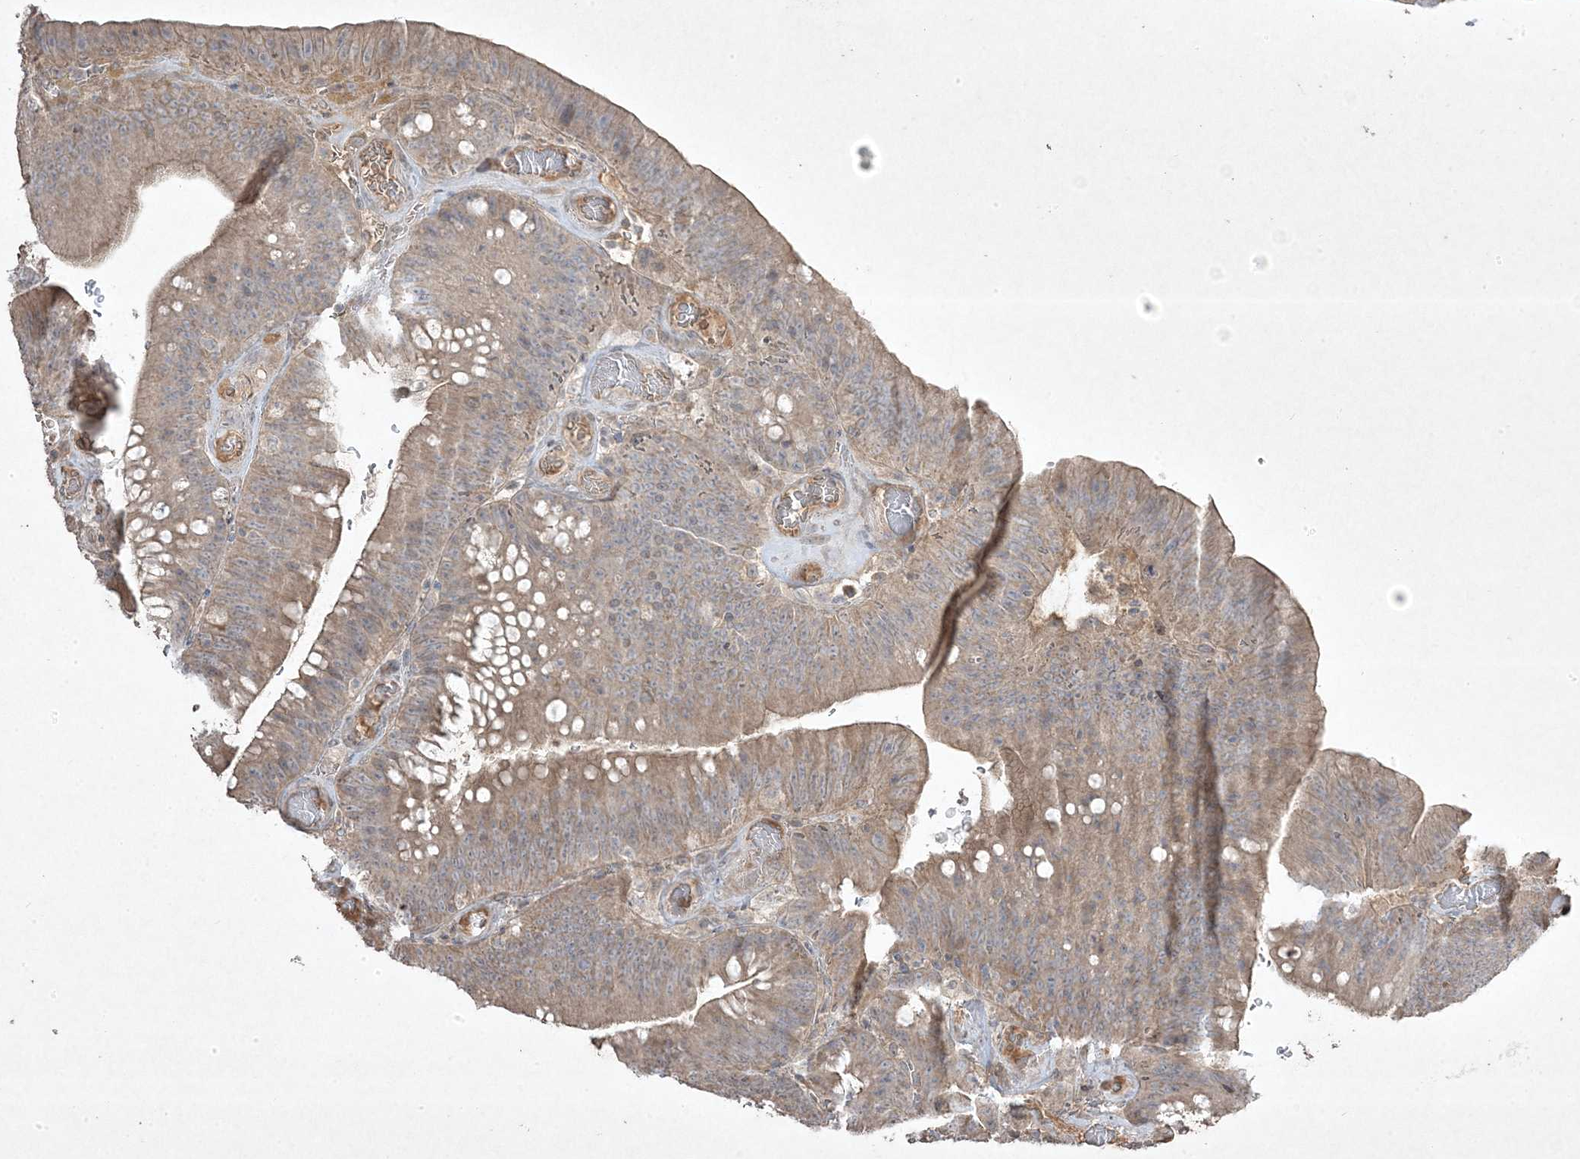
{"staining": {"intensity": "moderate", "quantity": "25%-75%", "location": "cytoplasmic/membranous"}, "tissue": "colorectal cancer", "cell_type": "Tumor cells", "image_type": "cancer", "snomed": [{"axis": "morphology", "description": "Normal tissue, NOS"}, {"axis": "topography", "description": "Colon"}], "caption": "A brown stain highlights moderate cytoplasmic/membranous positivity of a protein in colorectal cancer tumor cells. Using DAB (3,3'-diaminobenzidine) (brown) and hematoxylin (blue) stains, captured at high magnification using brightfield microscopy.", "gene": "RGL4", "patient": {"sex": "female", "age": 82}}